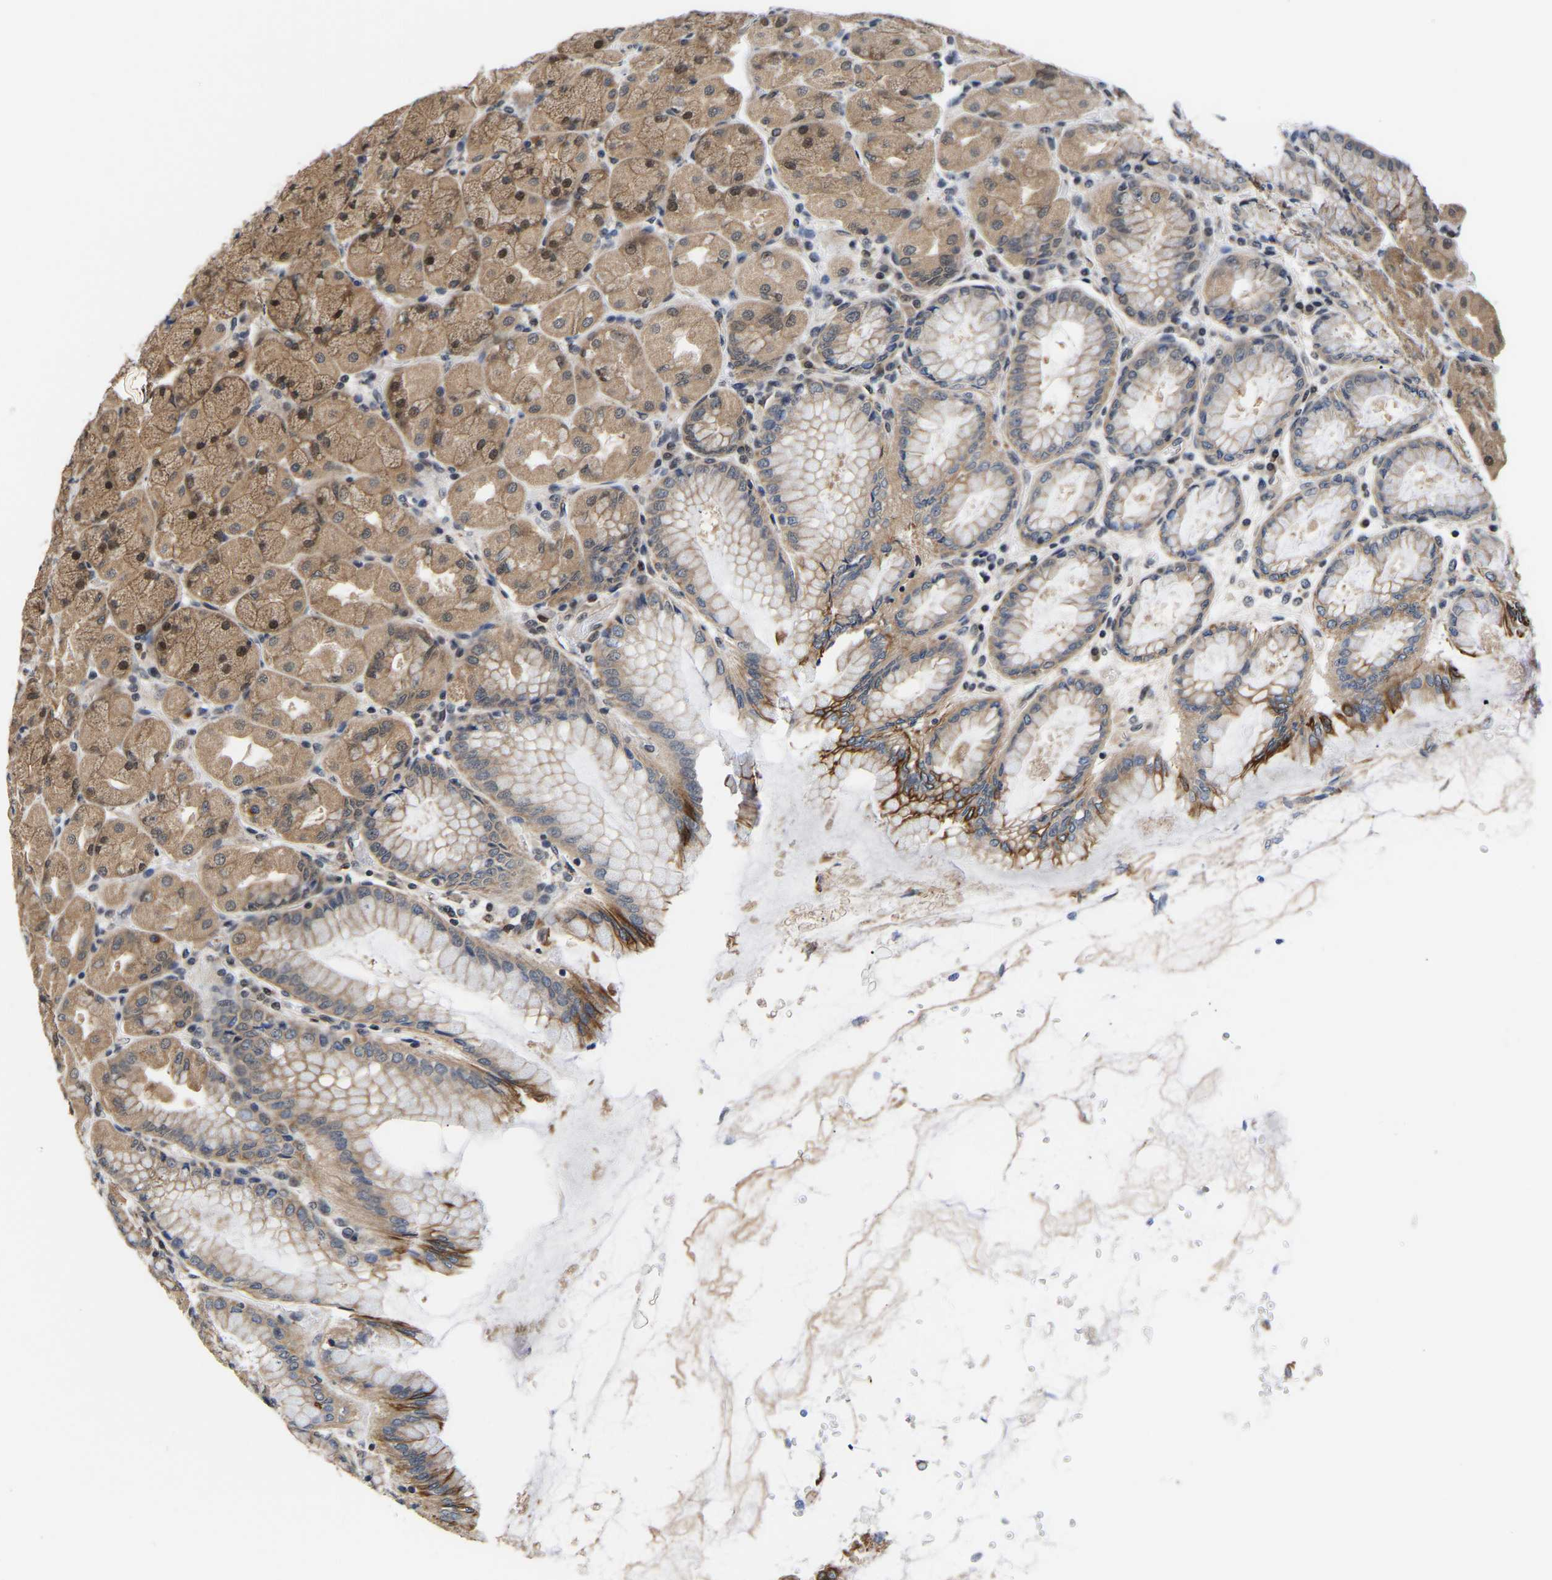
{"staining": {"intensity": "moderate", "quantity": ">75%", "location": "cytoplasmic/membranous,nuclear"}, "tissue": "stomach", "cell_type": "Glandular cells", "image_type": "normal", "snomed": [{"axis": "morphology", "description": "Normal tissue, NOS"}, {"axis": "topography", "description": "Stomach, upper"}], "caption": "Moderate cytoplasmic/membranous,nuclear positivity is seen in approximately >75% of glandular cells in benign stomach. (DAB IHC with brightfield microscopy, high magnification).", "gene": "METTL16", "patient": {"sex": "female", "age": 56}}